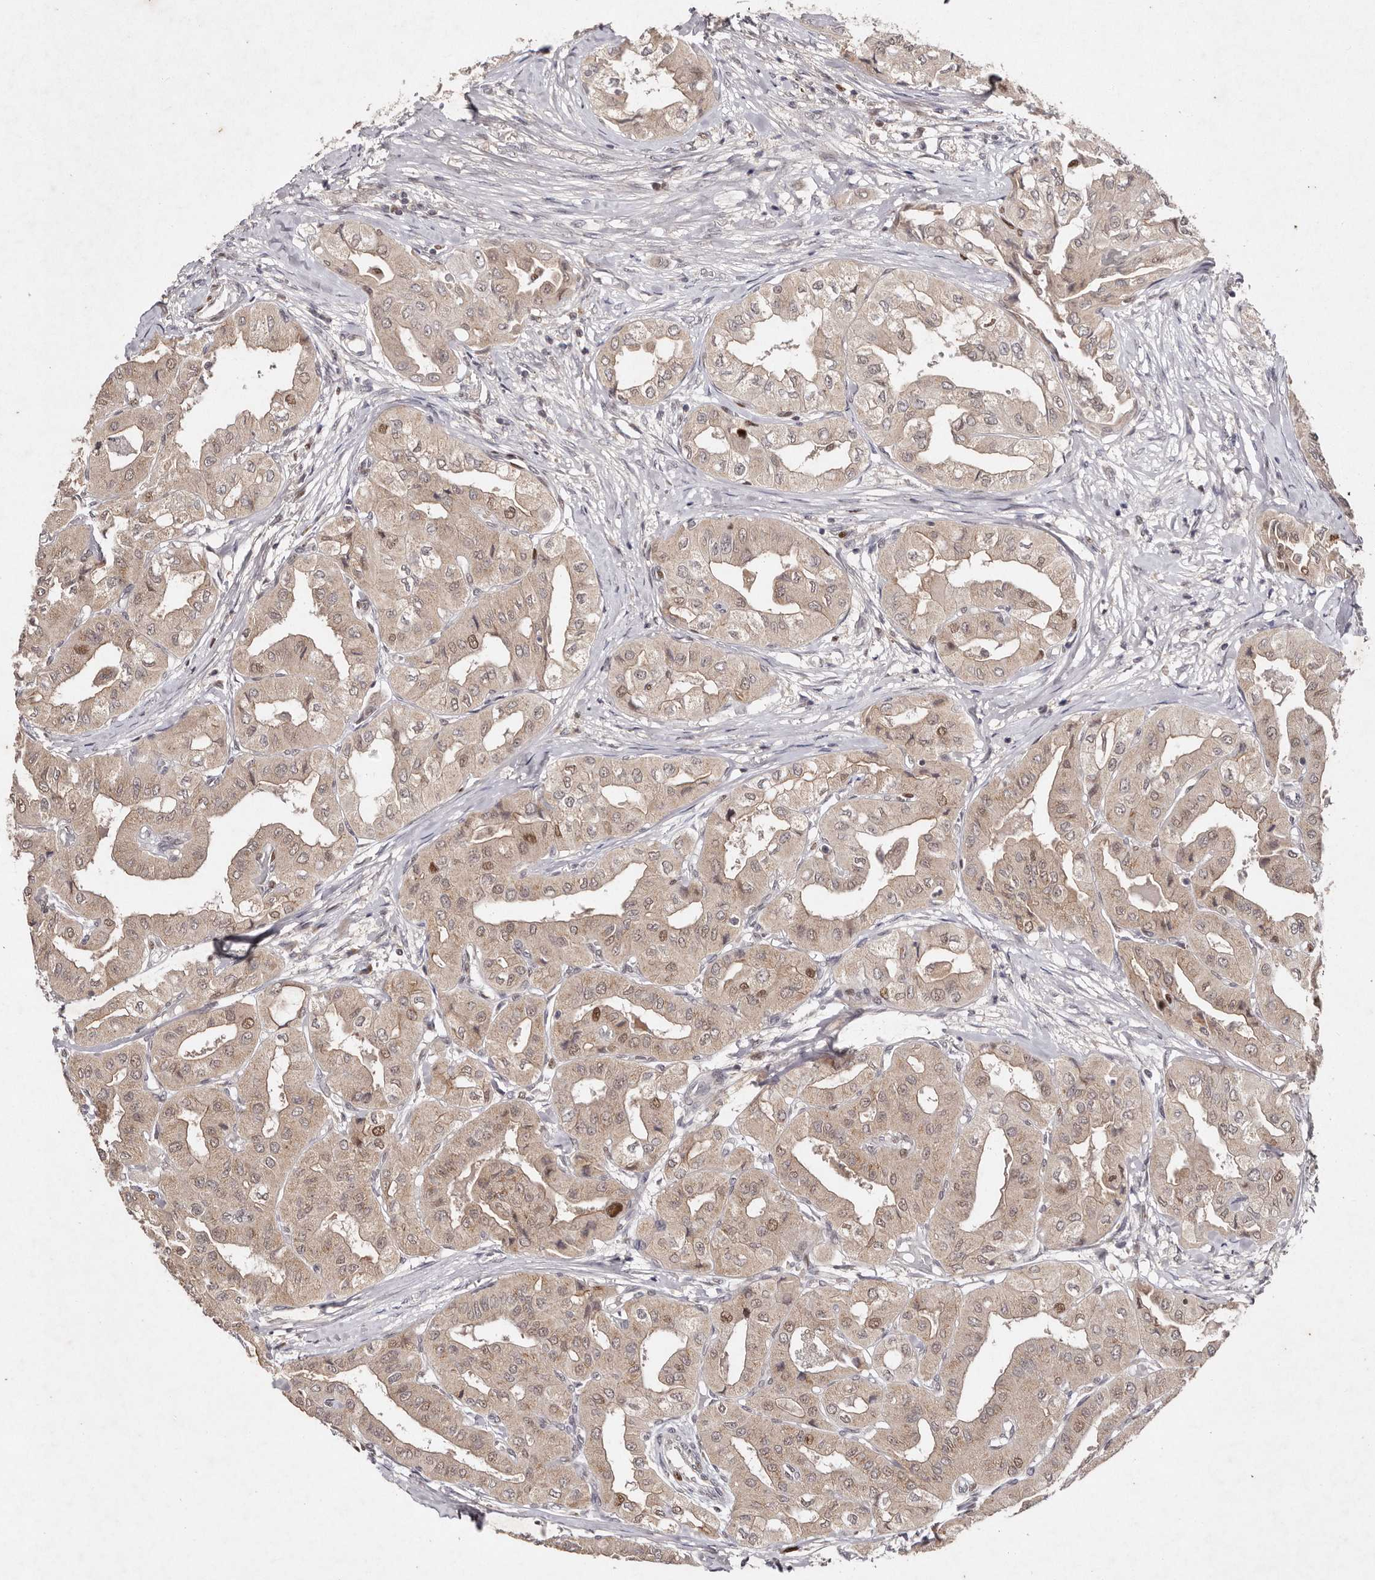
{"staining": {"intensity": "moderate", "quantity": "<25%", "location": "cytoplasmic/membranous,nuclear"}, "tissue": "thyroid cancer", "cell_type": "Tumor cells", "image_type": "cancer", "snomed": [{"axis": "morphology", "description": "Papillary adenocarcinoma, NOS"}, {"axis": "topography", "description": "Thyroid gland"}], "caption": "Immunohistochemical staining of human thyroid papillary adenocarcinoma exhibits moderate cytoplasmic/membranous and nuclear protein staining in about <25% of tumor cells. (DAB = brown stain, brightfield microscopy at high magnification).", "gene": "KLF7", "patient": {"sex": "female", "age": 59}}